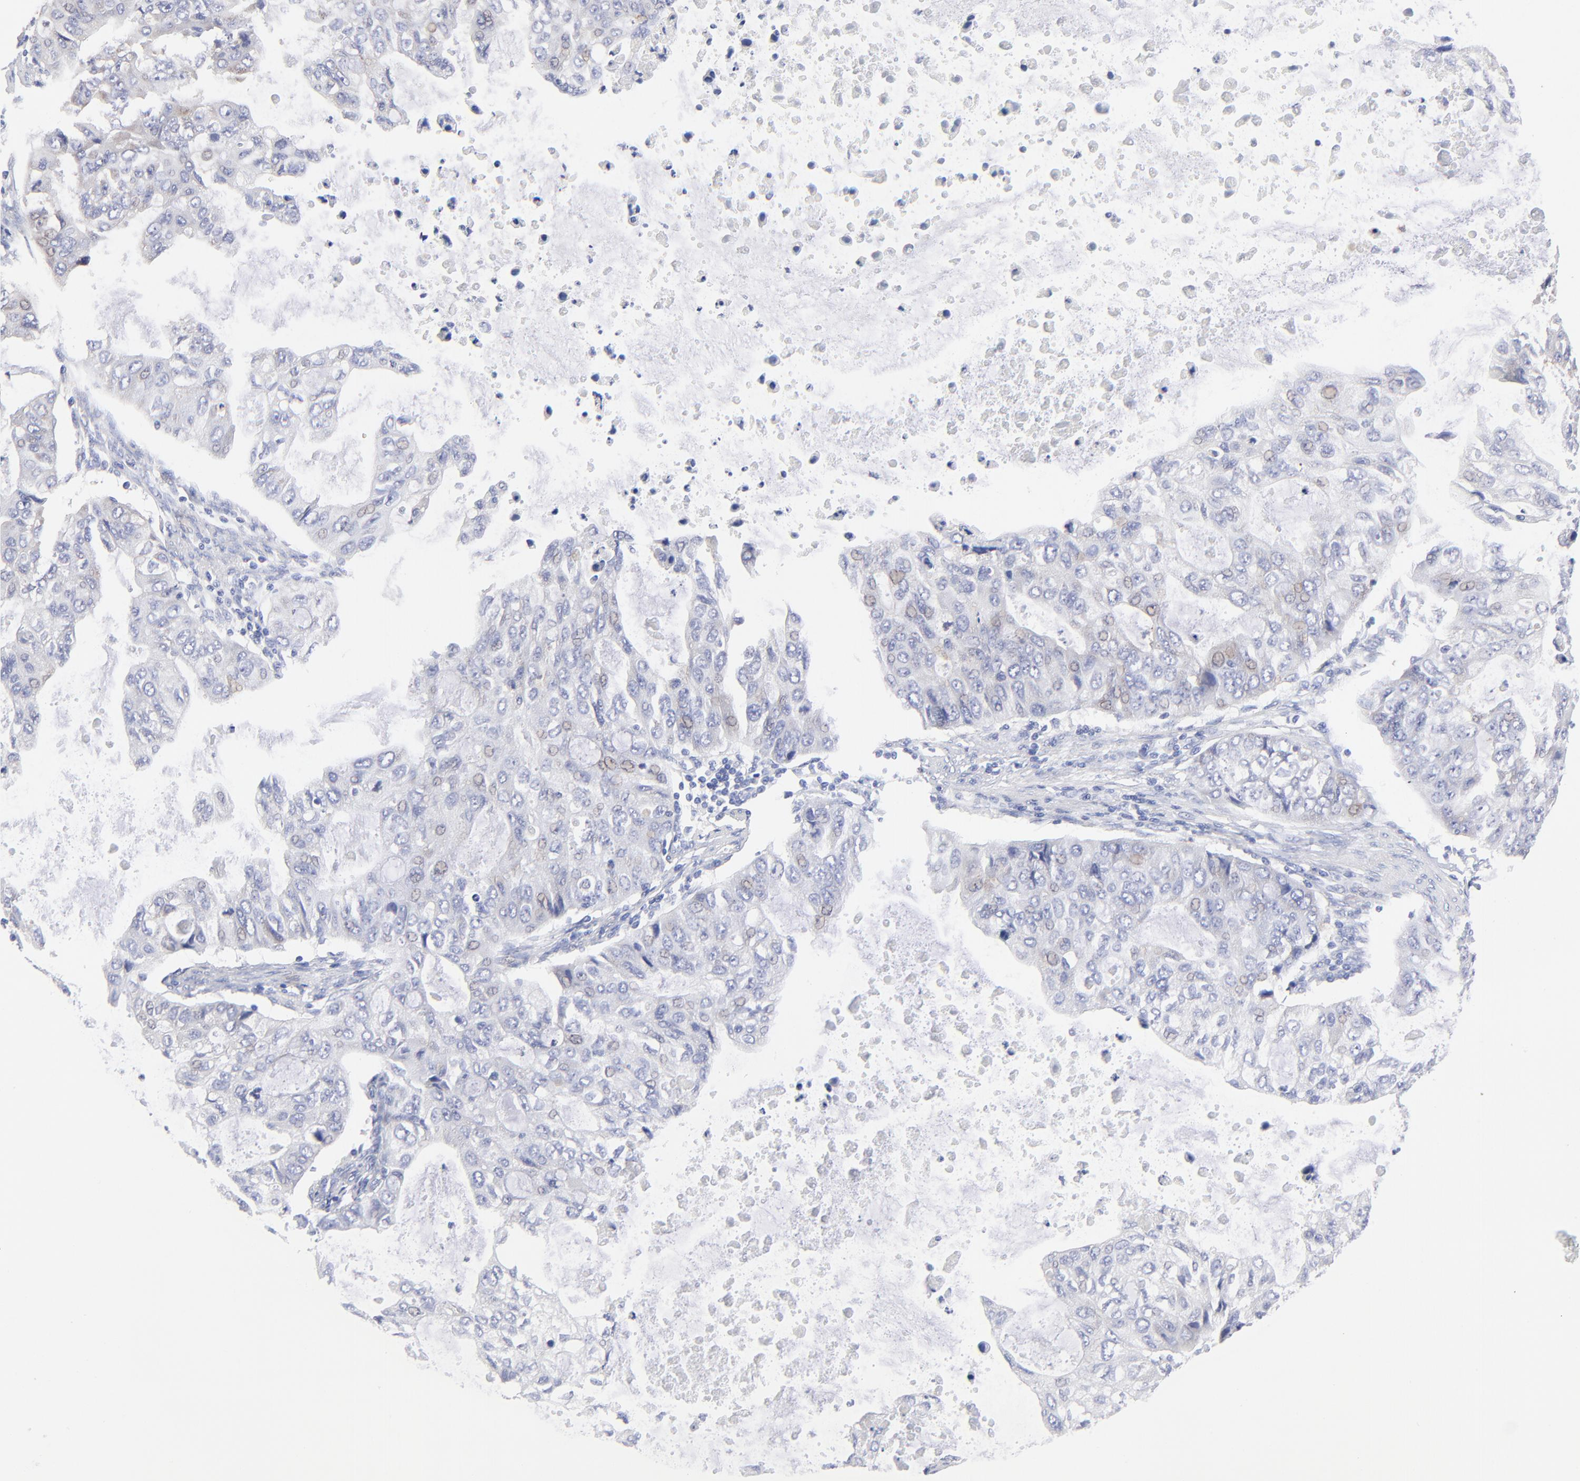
{"staining": {"intensity": "weak", "quantity": "<25%", "location": "cytoplasmic/membranous,nuclear"}, "tissue": "stomach cancer", "cell_type": "Tumor cells", "image_type": "cancer", "snomed": [{"axis": "morphology", "description": "Adenocarcinoma, NOS"}, {"axis": "topography", "description": "Stomach, upper"}], "caption": "Immunohistochemistry image of neoplastic tissue: stomach cancer stained with DAB displays no significant protein positivity in tumor cells.", "gene": "EIF2AK2", "patient": {"sex": "female", "age": 52}}